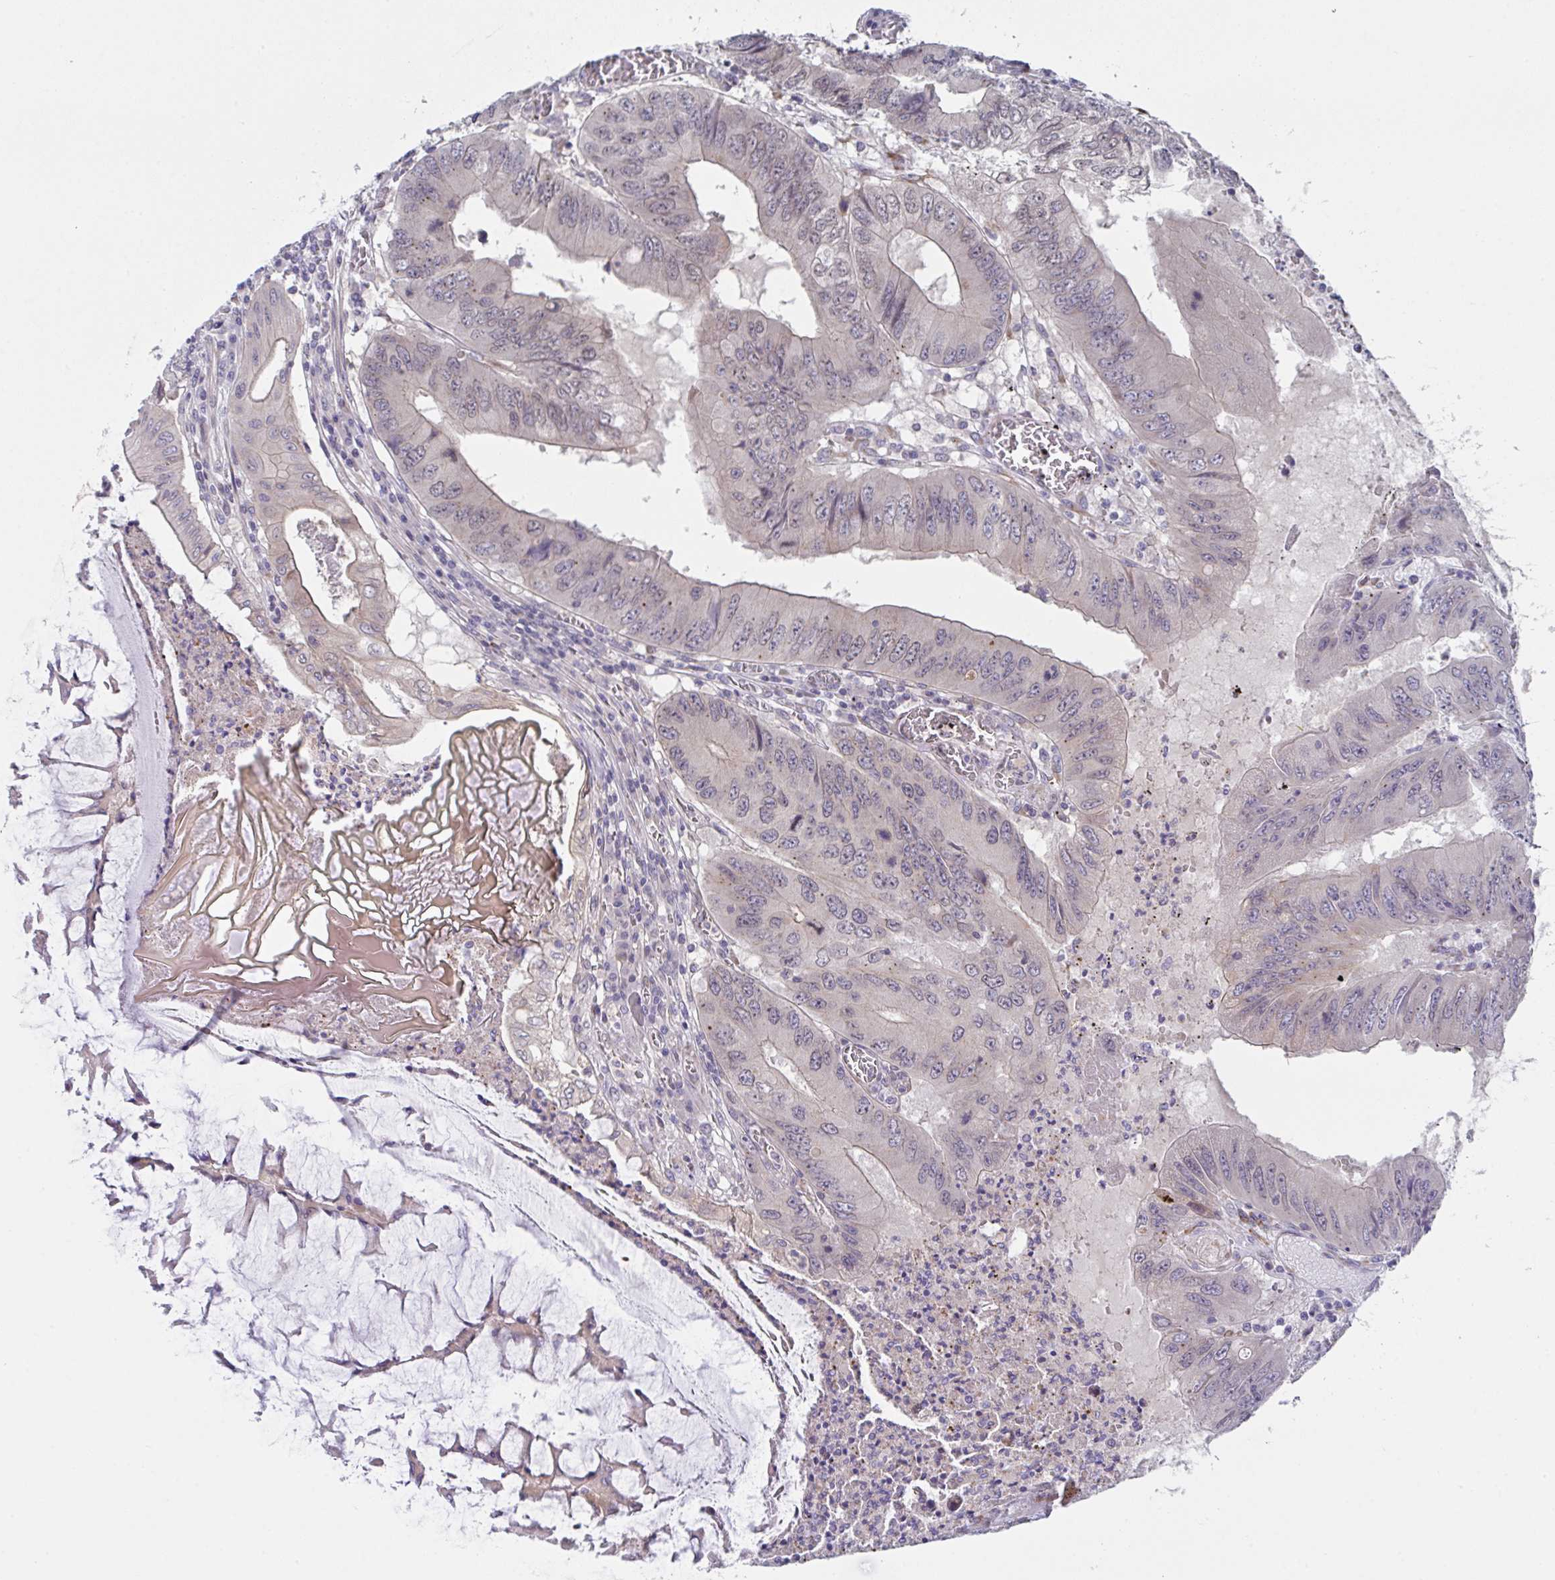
{"staining": {"intensity": "weak", "quantity": "<25%", "location": "cytoplasmic/membranous"}, "tissue": "colorectal cancer", "cell_type": "Tumor cells", "image_type": "cancer", "snomed": [{"axis": "morphology", "description": "Adenocarcinoma, NOS"}, {"axis": "topography", "description": "Colon"}], "caption": "Tumor cells show no significant protein positivity in colorectal cancer. (DAB (3,3'-diaminobenzidine) immunohistochemistry (IHC), high magnification).", "gene": "RBM18", "patient": {"sex": "male", "age": 53}}